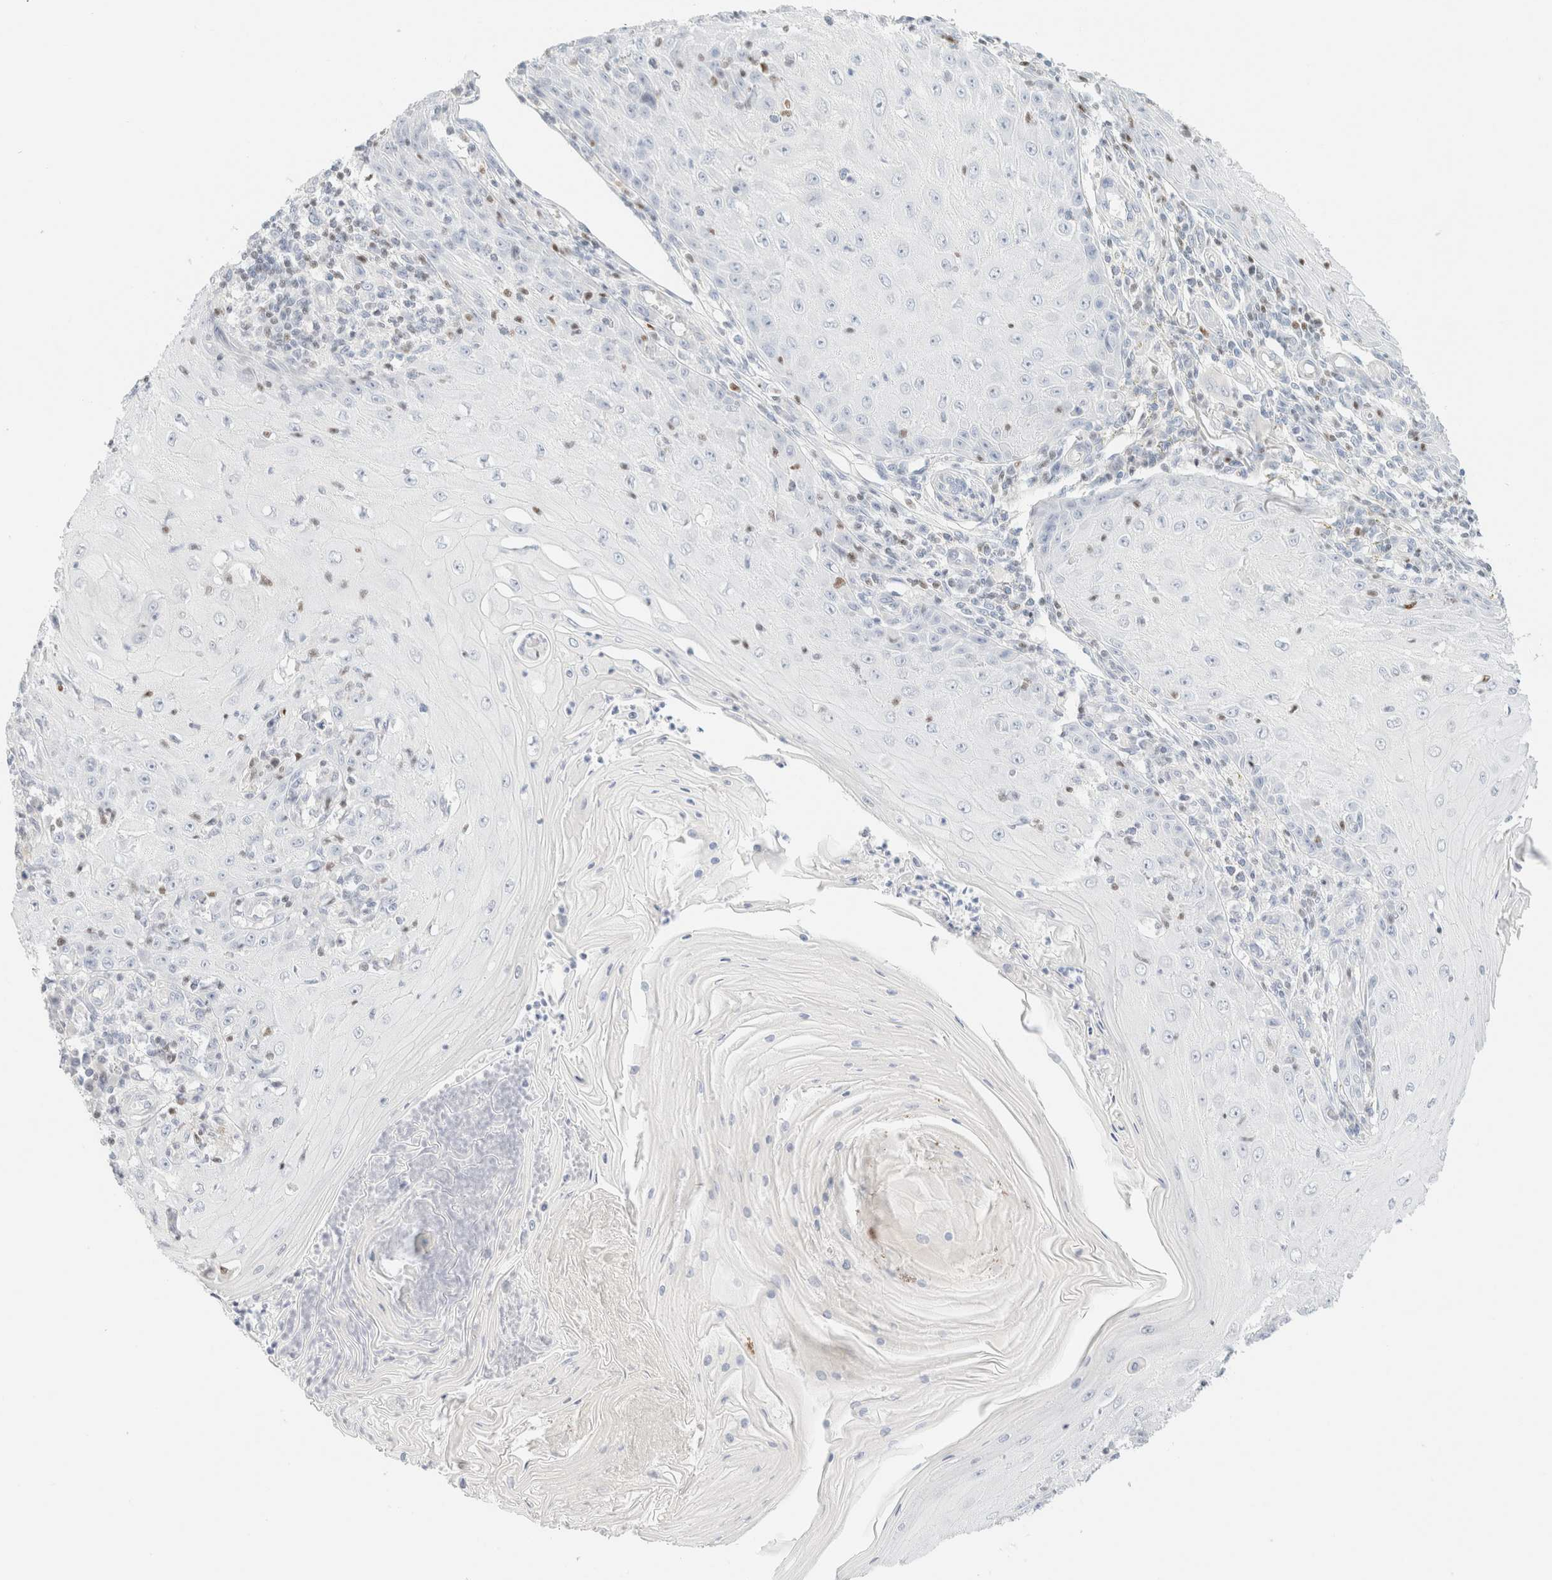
{"staining": {"intensity": "negative", "quantity": "none", "location": "none"}, "tissue": "skin cancer", "cell_type": "Tumor cells", "image_type": "cancer", "snomed": [{"axis": "morphology", "description": "Squamous cell carcinoma, NOS"}, {"axis": "topography", "description": "Skin"}], "caption": "Immunohistochemistry (IHC) histopathology image of skin cancer stained for a protein (brown), which exhibits no positivity in tumor cells.", "gene": "IKZF3", "patient": {"sex": "female", "age": 73}}